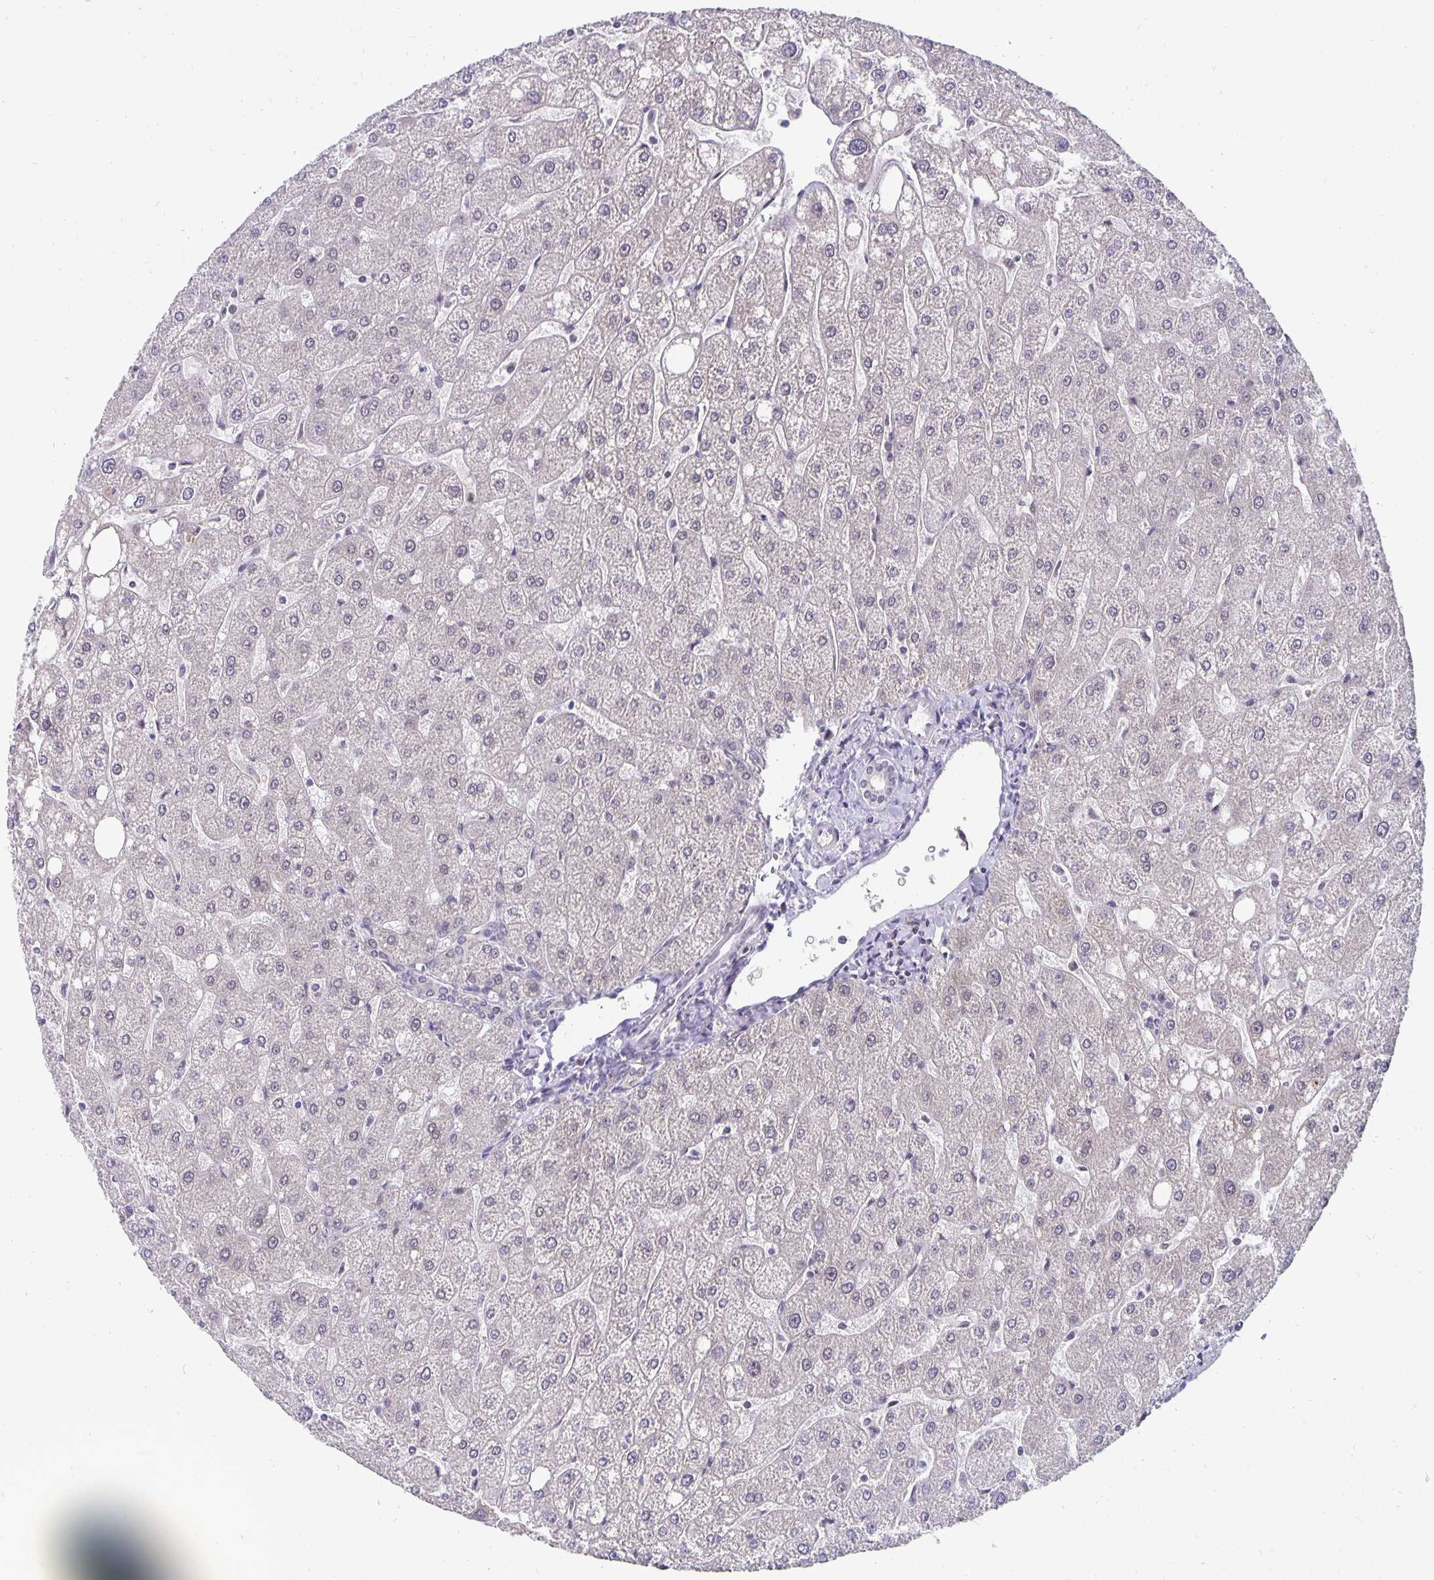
{"staining": {"intensity": "negative", "quantity": "none", "location": "none"}, "tissue": "liver", "cell_type": "Cholangiocytes", "image_type": "normal", "snomed": [{"axis": "morphology", "description": "Normal tissue, NOS"}, {"axis": "topography", "description": "Liver"}], "caption": "Cholangiocytes are negative for brown protein staining in unremarkable liver. (DAB (3,3'-diaminobenzidine) immunohistochemistry (IHC) with hematoxylin counter stain).", "gene": "EXOC6B", "patient": {"sex": "male", "age": 67}}